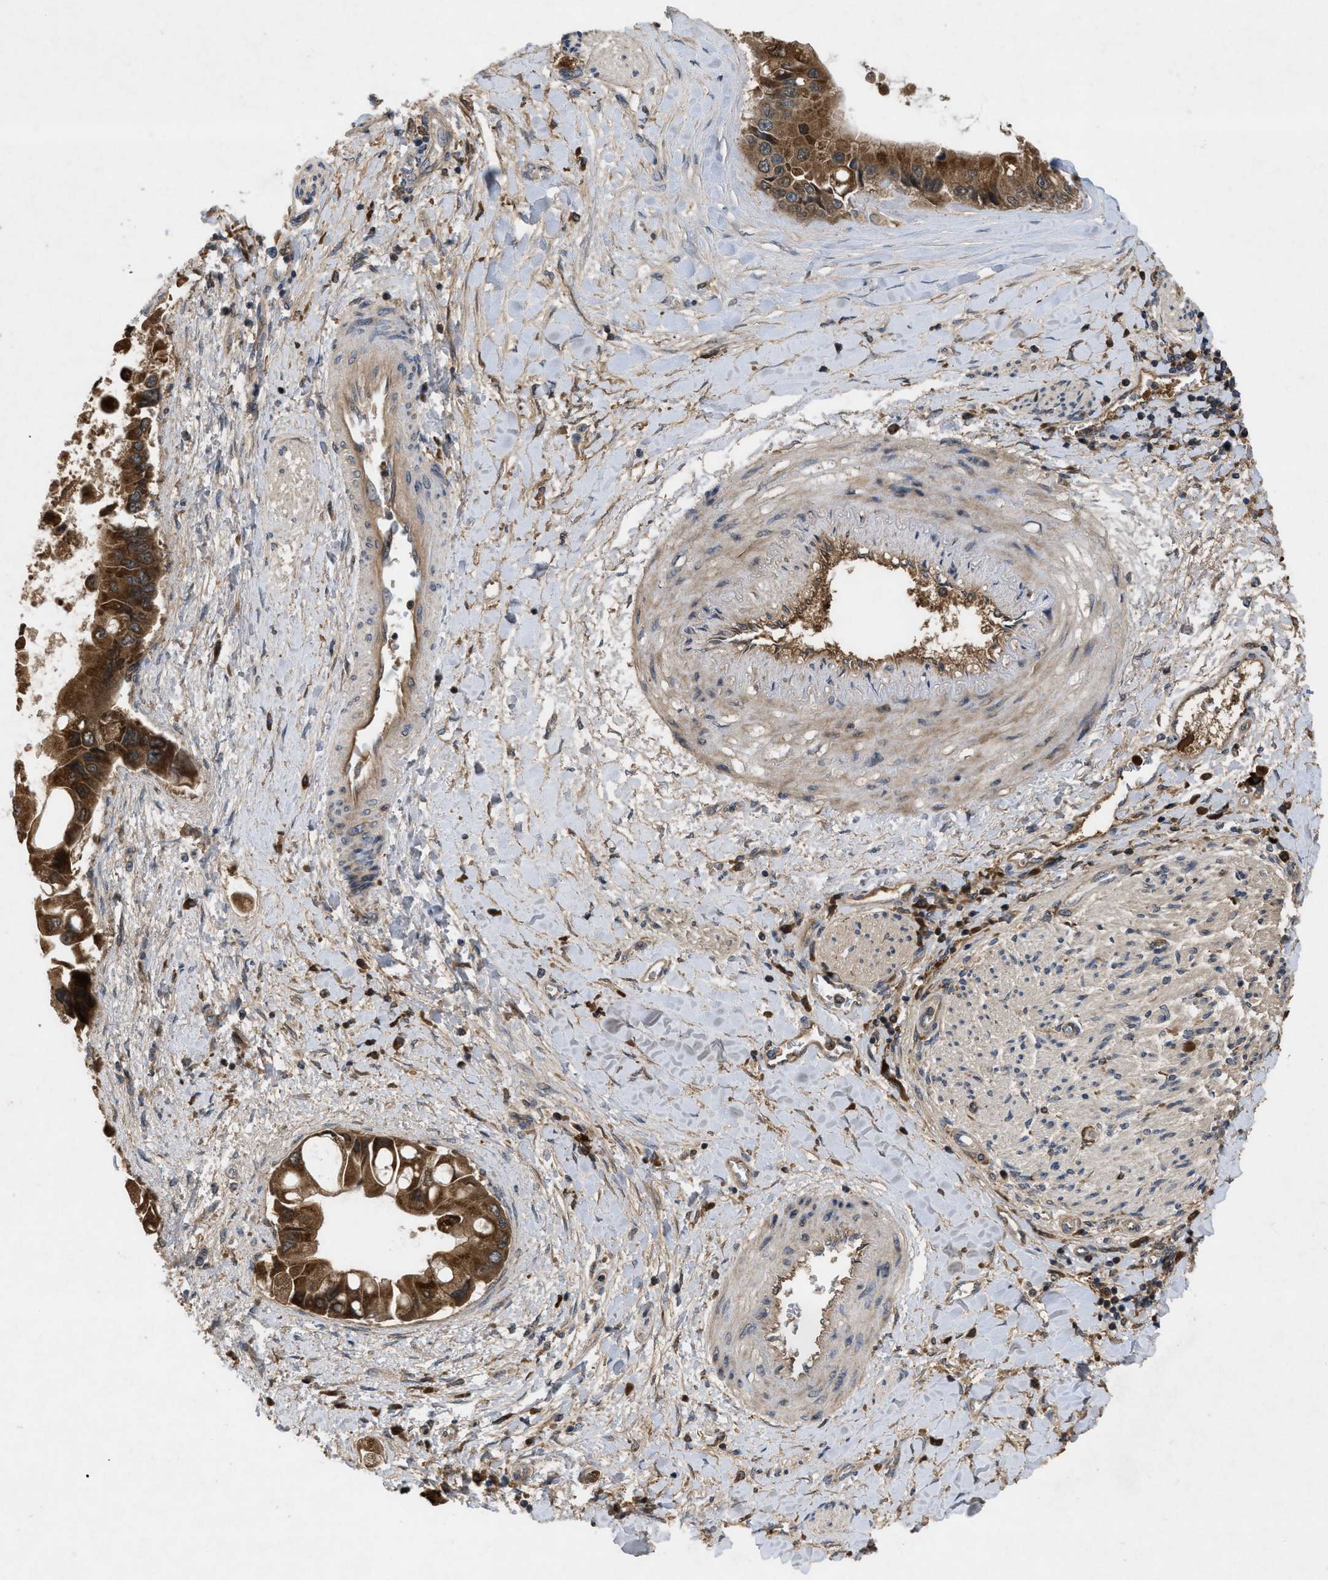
{"staining": {"intensity": "strong", "quantity": ">75%", "location": "cytoplasmic/membranous"}, "tissue": "liver cancer", "cell_type": "Tumor cells", "image_type": "cancer", "snomed": [{"axis": "morphology", "description": "Cholangiocarcinoma"}, {"axis": "topography", "description": "Liver"}], "caption": "Immunohistochemistry histopathology image of cholangiocarcinoma (liver) stained for a protein (brown), which reveals high levels of strong cytoplasmic/membranous positivity in about >75% of tumor cells.", "gene": "RAB2A", "patient": {"sex": "male", "age": 50}}